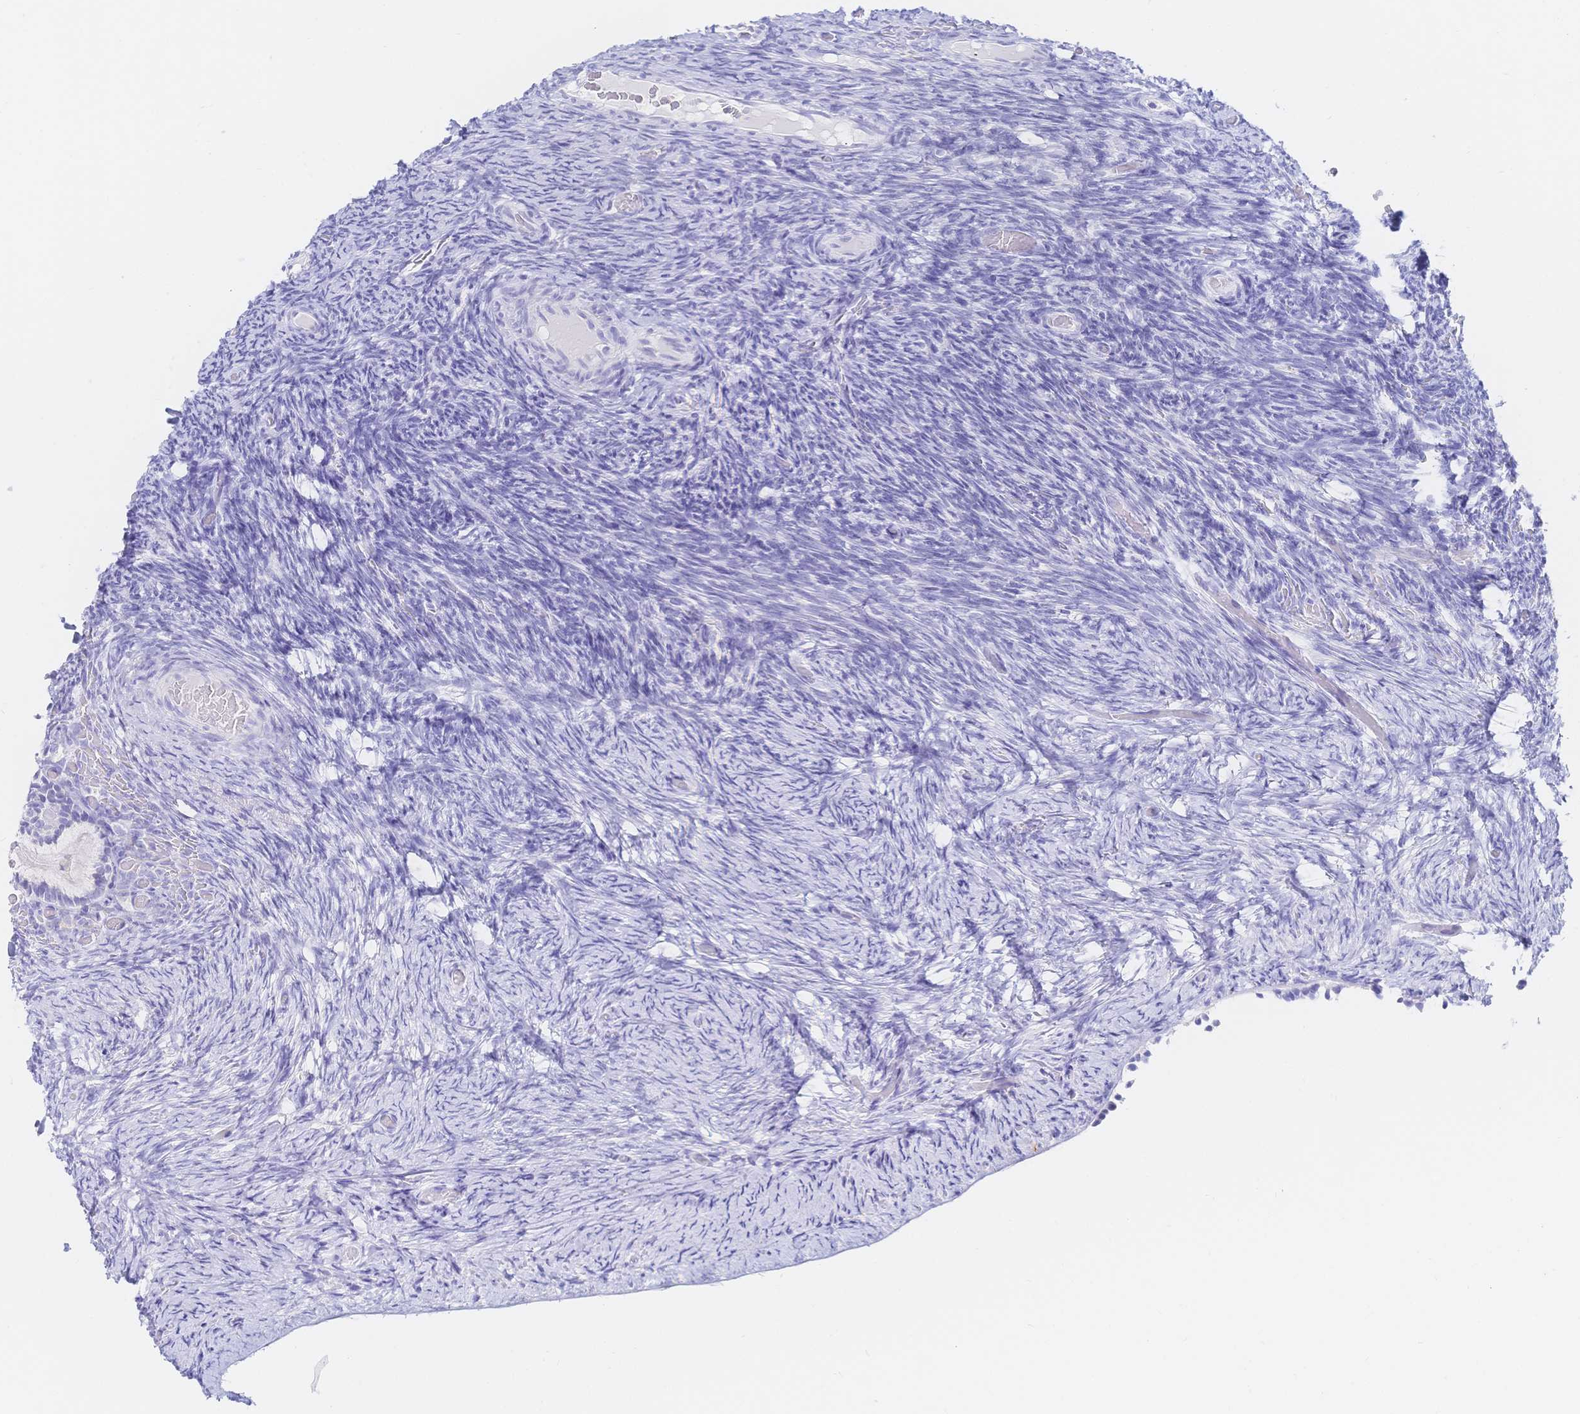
{"staining": {"intensity": "negative", "quantity": "none", "location": "none"}, "tissue": "ovary", "cell_type": "Follicle cells", "image_type": "normal", "snomed": [{"axis": "morphology", "description": "Normal tissue, NOS"}, {"axis": "topography", "description": "Ovary"}], "caption": "A high-resolution image shows IHC staining of unremarkable ovary, which displays no significant positivity in follicle cells.", "gene": "RRM1", "patient": {"sex": "female", "age": 34}}